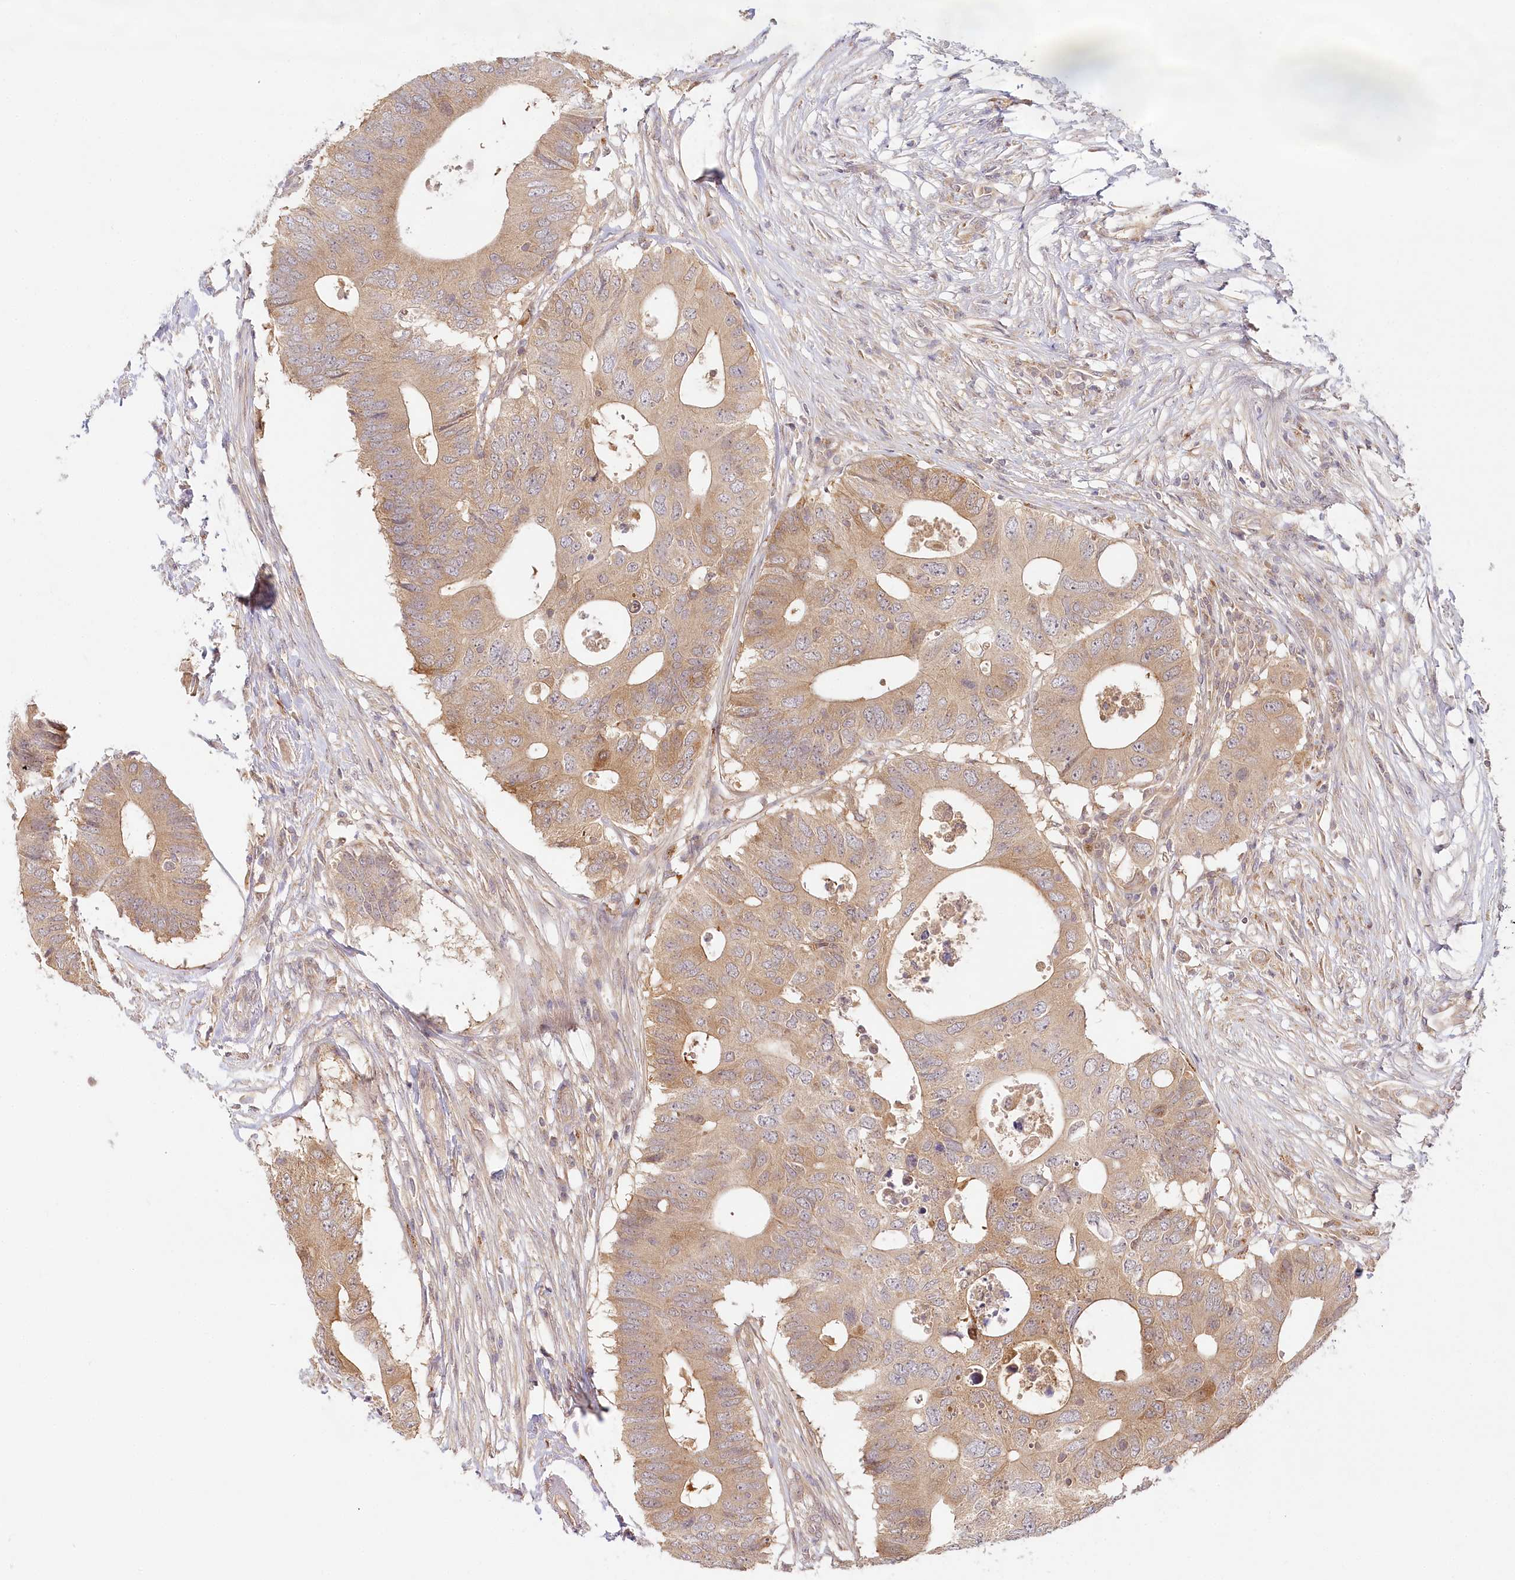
{"staining": {"intensity": "weak", "quantity": ">75%", "location": "cytoplasmic/membranous"}, "tissue": "colorectal cancer", "cell_type": "Tumor cells", "image_type": "cancer", "snomed": [{"axis": "morphology", "description": "Adenocarcinoma, NOS"}, {"axis": "topography", "description": "Colon"}], "caption": "This histopathology image reveals immunohistochemistry (IHC) staining of human colorectal cancer, with low weak cytoplasmic/membranous staining in about >75% of tumor cells.", "gene": "INPP4B", "patient": {"sex": "male", "age": 71}}